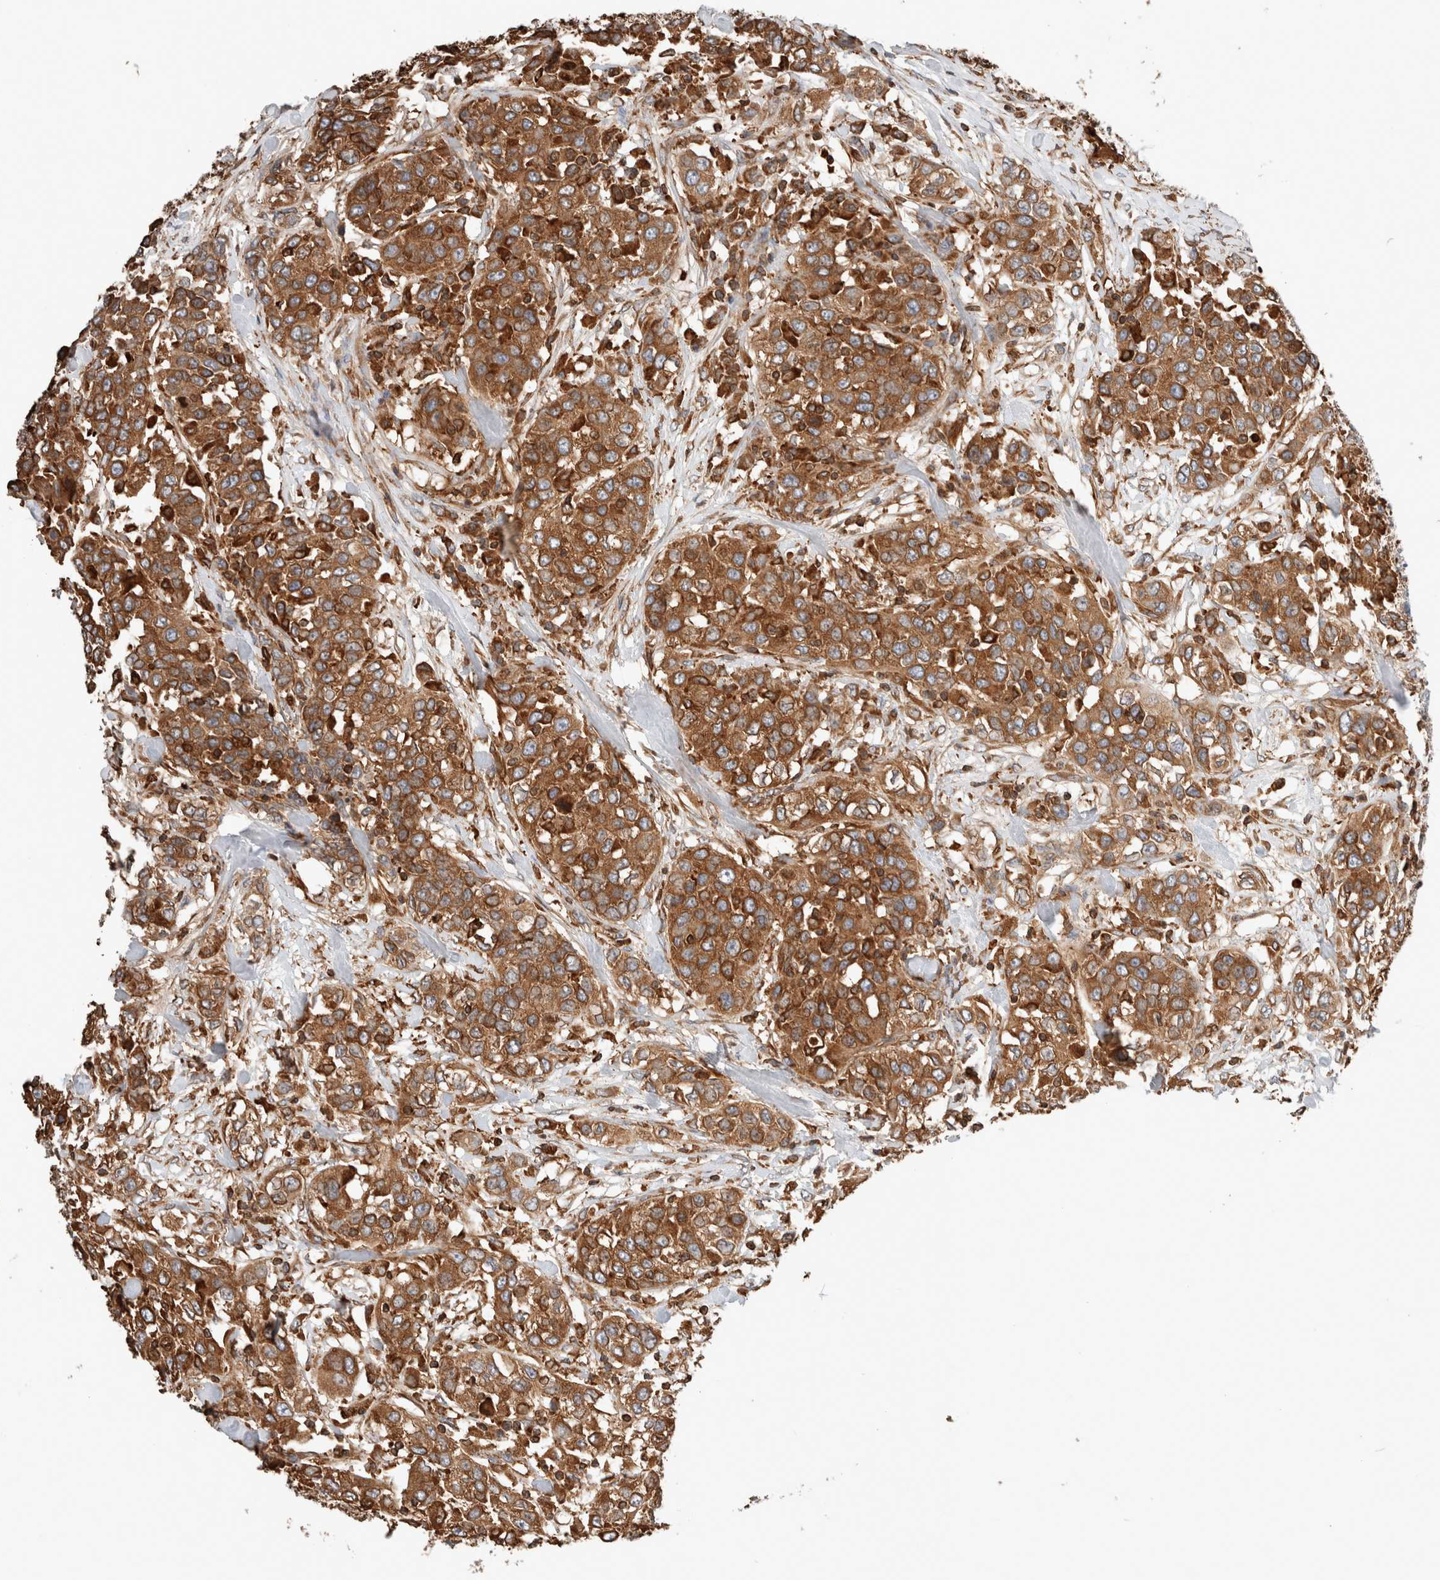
{"staining": {"intensity": "moderate", "quantity": ">75%", "location": "cytoplasmic/membranous"}, "tissue": "urothelial cancer", "cell_type": "Tumor cells", "image_type": "cancer", "snomed": [{"axis": "morphology", "description": "Urothelial carcinoma, High grade"}, {"axis": "topography", "description": "Urinary bladder"}], "caption": "Urothelial cancer stained with a protein marker shows moderate staining in tumor cells.", "gene": "ERAP2", "patient": {"sex": "female", "age": 80}}